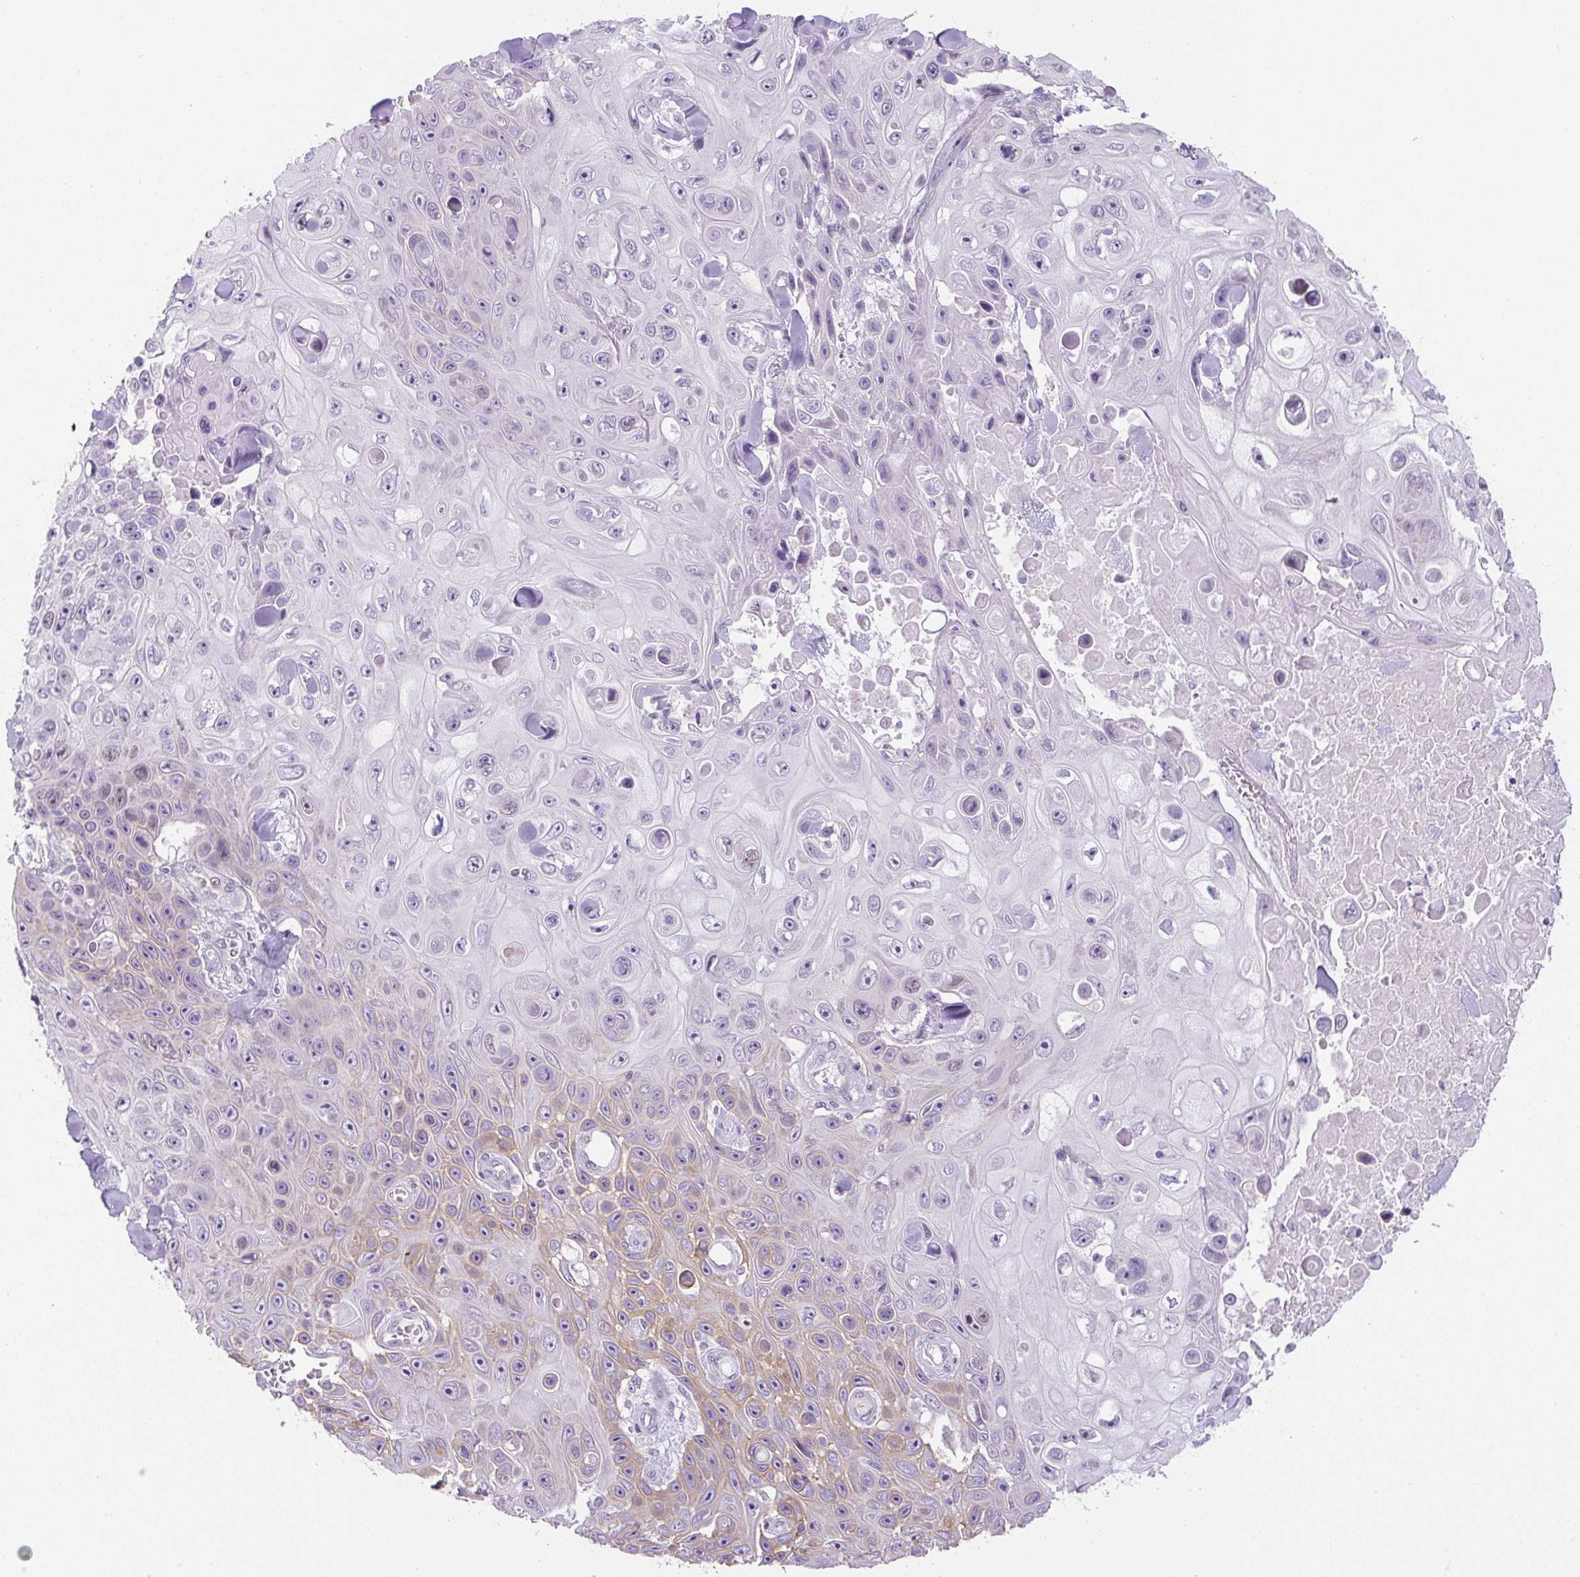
{"staining": {"intensity": "weak", "quantity": "<25%", "location": "cytoplasmic/membranous"}, "tissue": "skin cancer", "cell_type": "Tumor cells", "image_type": "cancer", "snomed": [{"axis": "morphology", "description": "Squamous cell carcinoma, NOS"}, {"axis": "topography", "description": "Skin"}], "caption": "This is a micrograph of immunohistochemistry (IHC) staining of skin squamous cell carcinoma, which shows no staining in tumor cells. The staining was performed using DAB (3,3'-diaminobenzidine) to visualize the protein expression in brown, while the nuclei were stained in blue with hematoxylin (Magnification: 20x).", "gene": "ADAMTS19", "patient": {"sex": "male", "age": 82}}